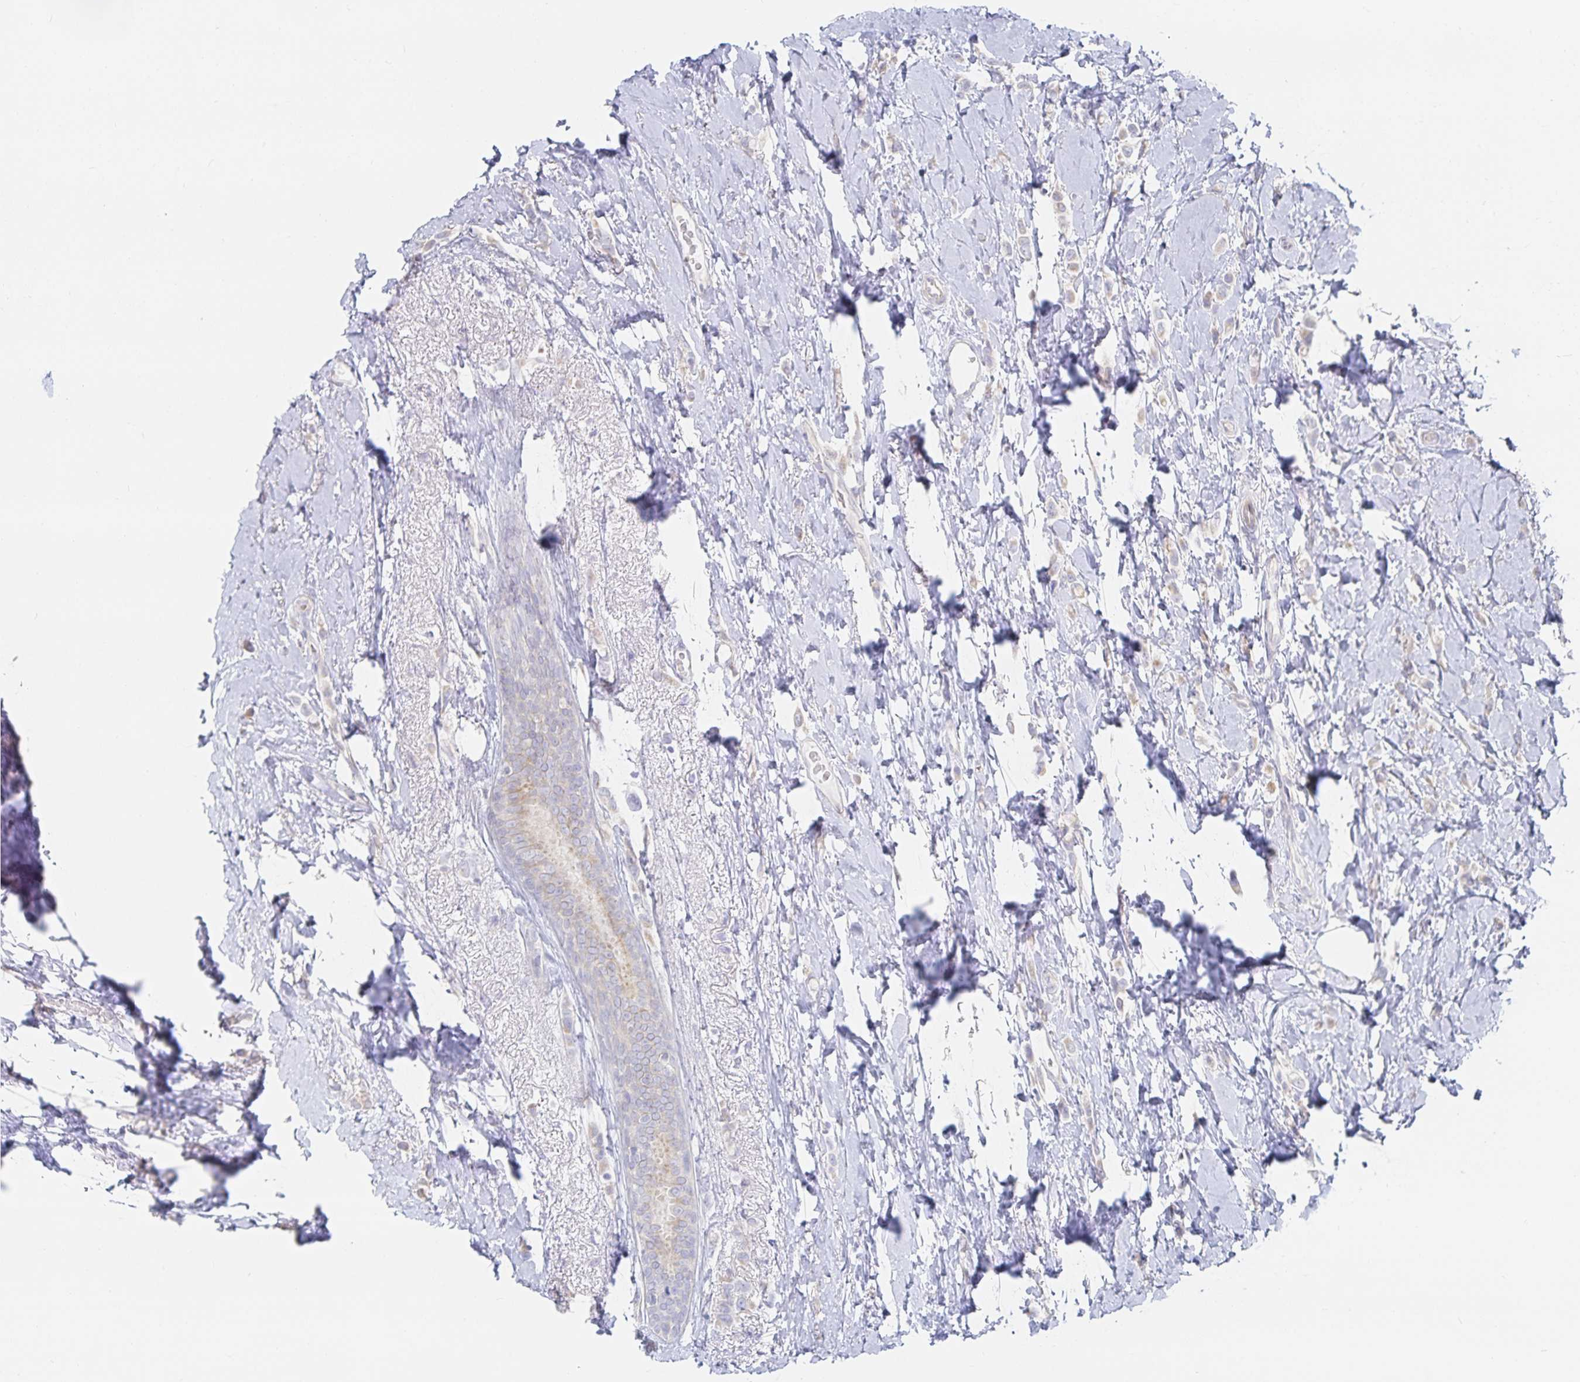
{"staining": {"intensity": "negative", "quantity": "none", "location": "none"}, "tissue": "breast cancer", "cell_type": "Tumor cells", "image_type": "cancer", "snomed": [{"axis": "morphology", "description": "Lobular carcinoma"}, {"axis": "topography", "description": "Breast"}], "caption": "Breast lobular carcinoma was stained to show a protein in brown. There is no significant expression in tumor cells. The staining was performed using DAB to visualize the protein expression in brown, while the nuclei were stained in blue with hematoxylin (Magnification: 20x).", "gene": "SFTPA1", "patient": {"sex": "female", "age": 66}}